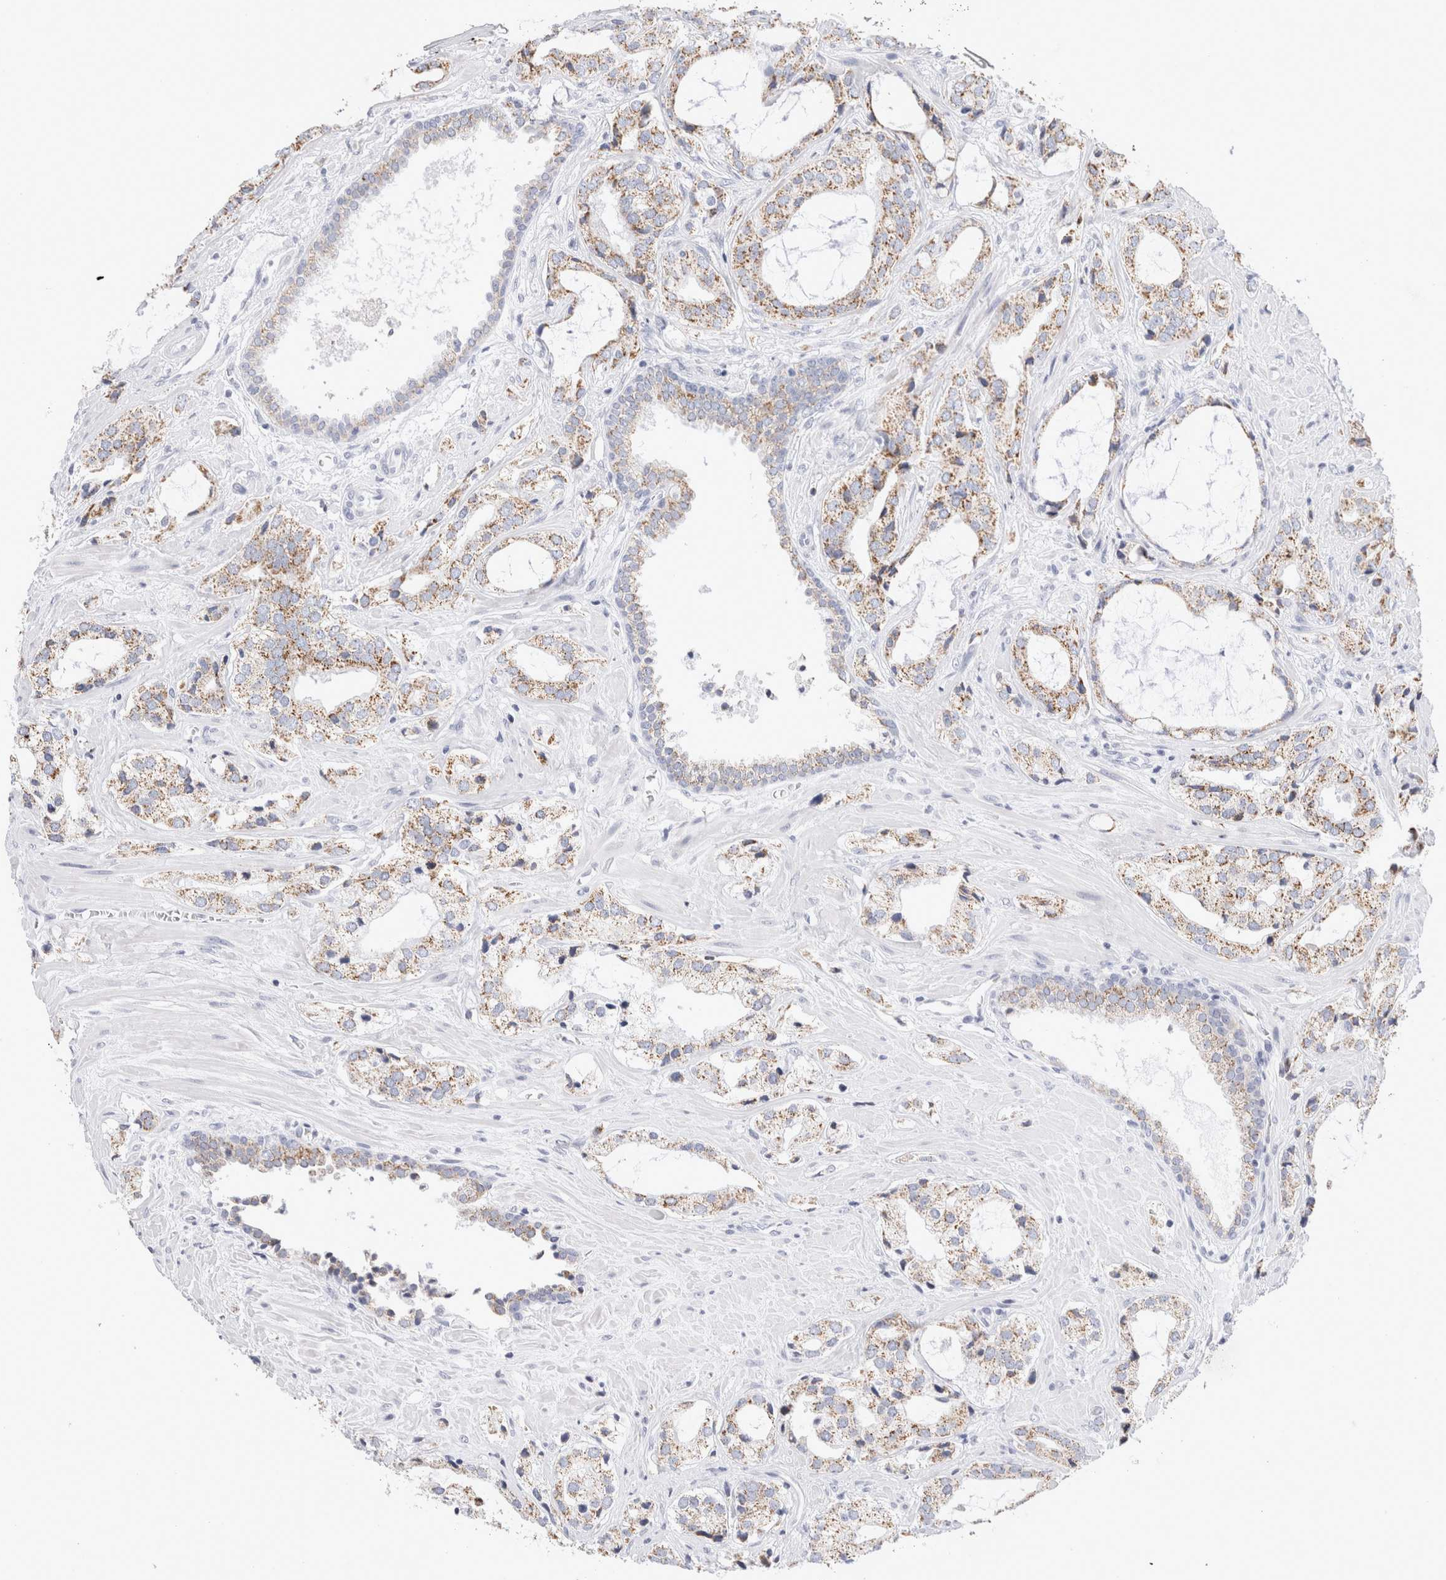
{"staining": {"intensity": "moderate", "quantity": "25%-75%", "location": "cytoplasmic/membranous"}, "tissue": "prostate cancer", "cell_type": "Tumor cells", "image_type": "cancer", "snomed": [{"axis": "morphology", "description": "Adenocarcinoma, High grade"}, {"axis": "topography", "description": "Prostate"}], "caption": "There is medium levels of moderate cytoplasmic/membranous positivity in tumor cells of prostate high-grade adenocarcinoma, as demonstrated by immunohistochemical staining (brown color).", "gene": "ECHDC2", "patient": {"sex": "male", "age": 66}}